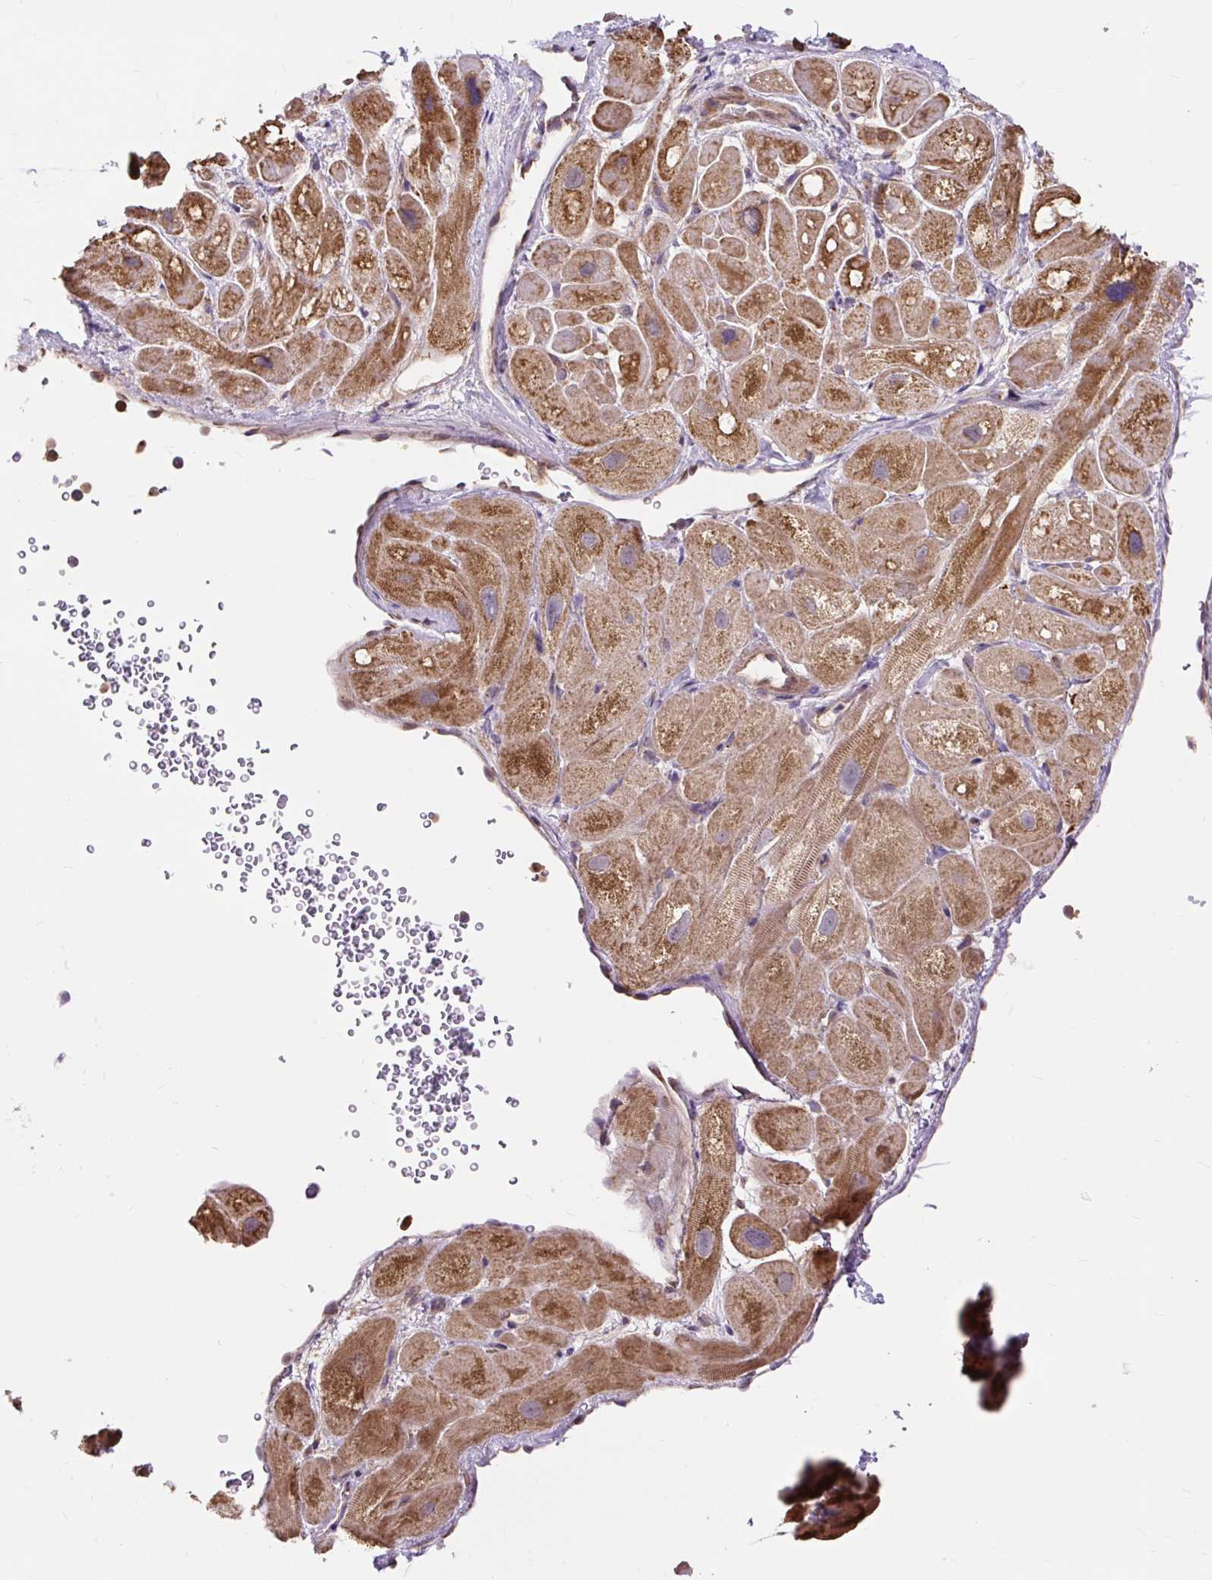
{"staining": {"intensity": "moderate", "quantity": ">75%", "location": "cytoplasmic/membranous"}, "tissue": "heart muscle", "cell_type": "Cardiomyocytes", "image_type": "normal", "snomed": [{"axis": "morphology", "description": "Normal tissue, NOS"}, {"axis": "topography", "description": "Heart"}], "caption": "IHC of benign heart muscle reveals medium levels of moderate cytoplasmic/membranous expression in about >75% of cardiomyocytes.", "gene": "TRIAP1", "patient": {"sex": "male", "age": 49}}